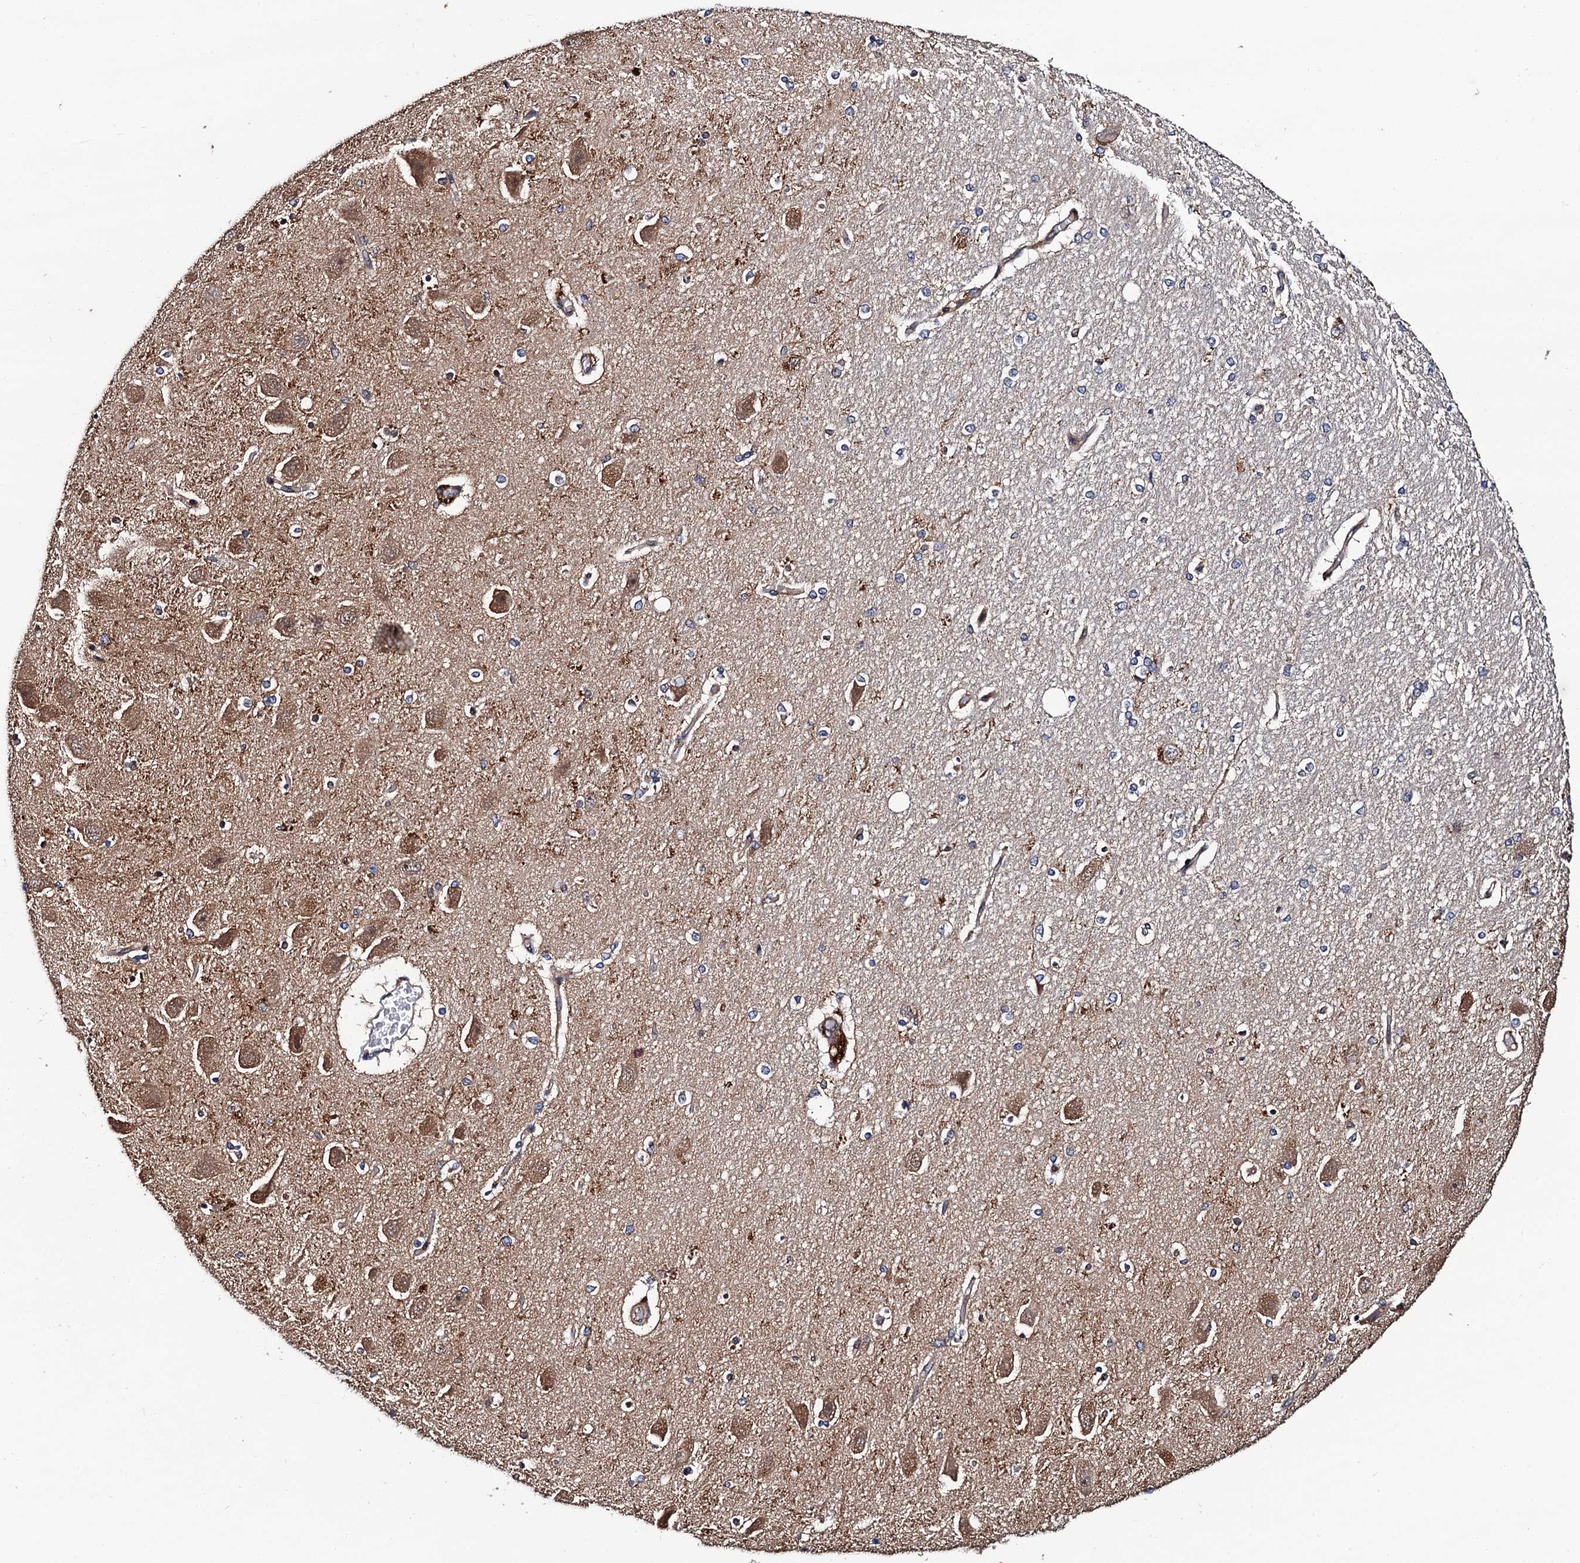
{"staining": {"intensity": "negative", "quantity": "none", "location": "none"}, "tissue": "hippocampus", "cell_type": "Glial cells", "image_type": "normal", "snomed": [{"axis": "morphology", "description": "Normal tissue, NOS"}, {"axis": "topography", "description": "Hippocampus"}], "caption": "IHC photomicrograph of normal hippocampus stained for a protein (brown), which exhibits no expression in glial cells.", "gene": "VPS35", "patient": {"sex": "female", "age": 54}}